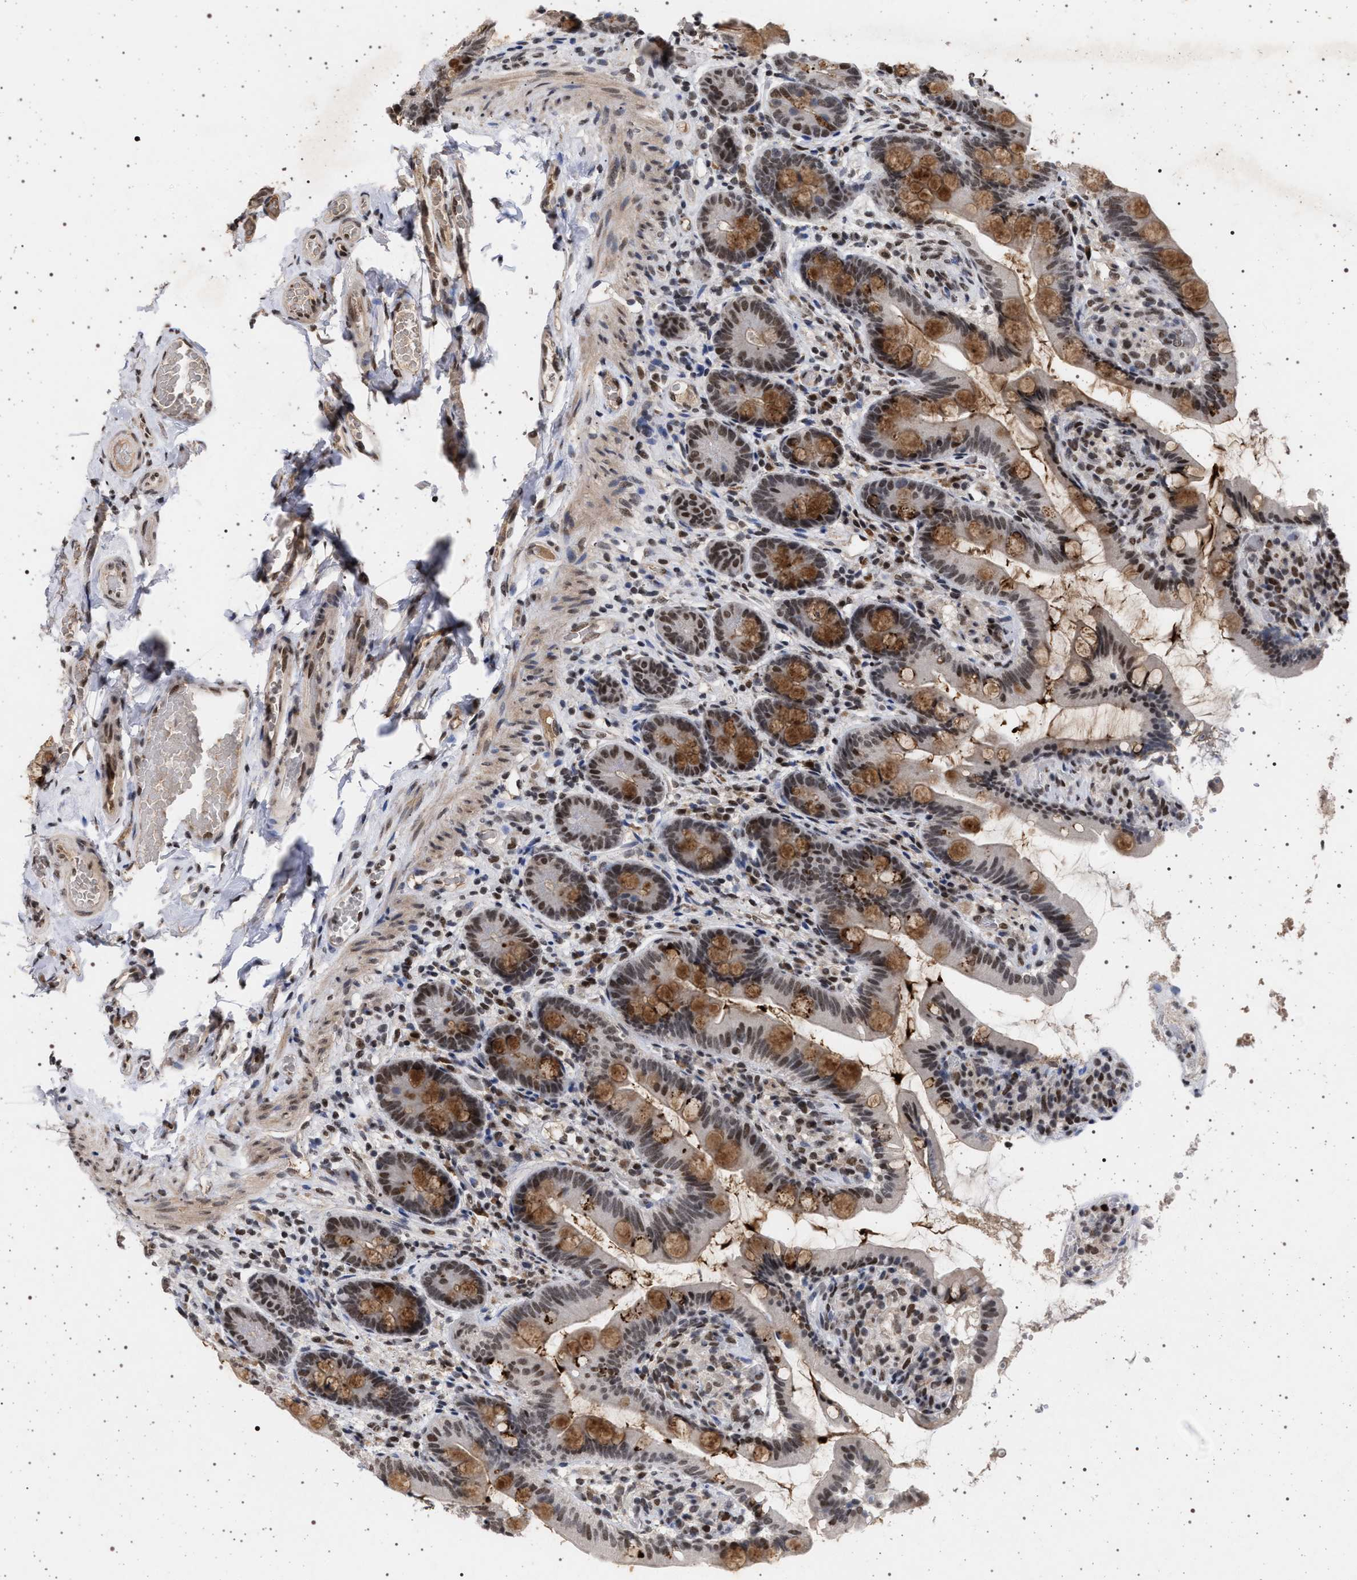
{"staining": {"intensity": "moderate", "quantity": ">75%", "location": "cytoplasmic/membranous,nuclear"}, "tissue": "small intestine", "cell_type": "Glandular cells", "image_type": "normal", "snomed": [{"axis": "morphology", "description": "Normal tissue, NOS"}, {"axis": "topography", "description": "Small intestine"}], "caption": "Immunohistochemical staining of benign human small intestine demonstrates medium levels of moderate cytoplasmic/membranous,nuclear positivity in about >75% of glandular cells.", "gene": "PHF12", "patient": {"sex": "female", "age": 56}}